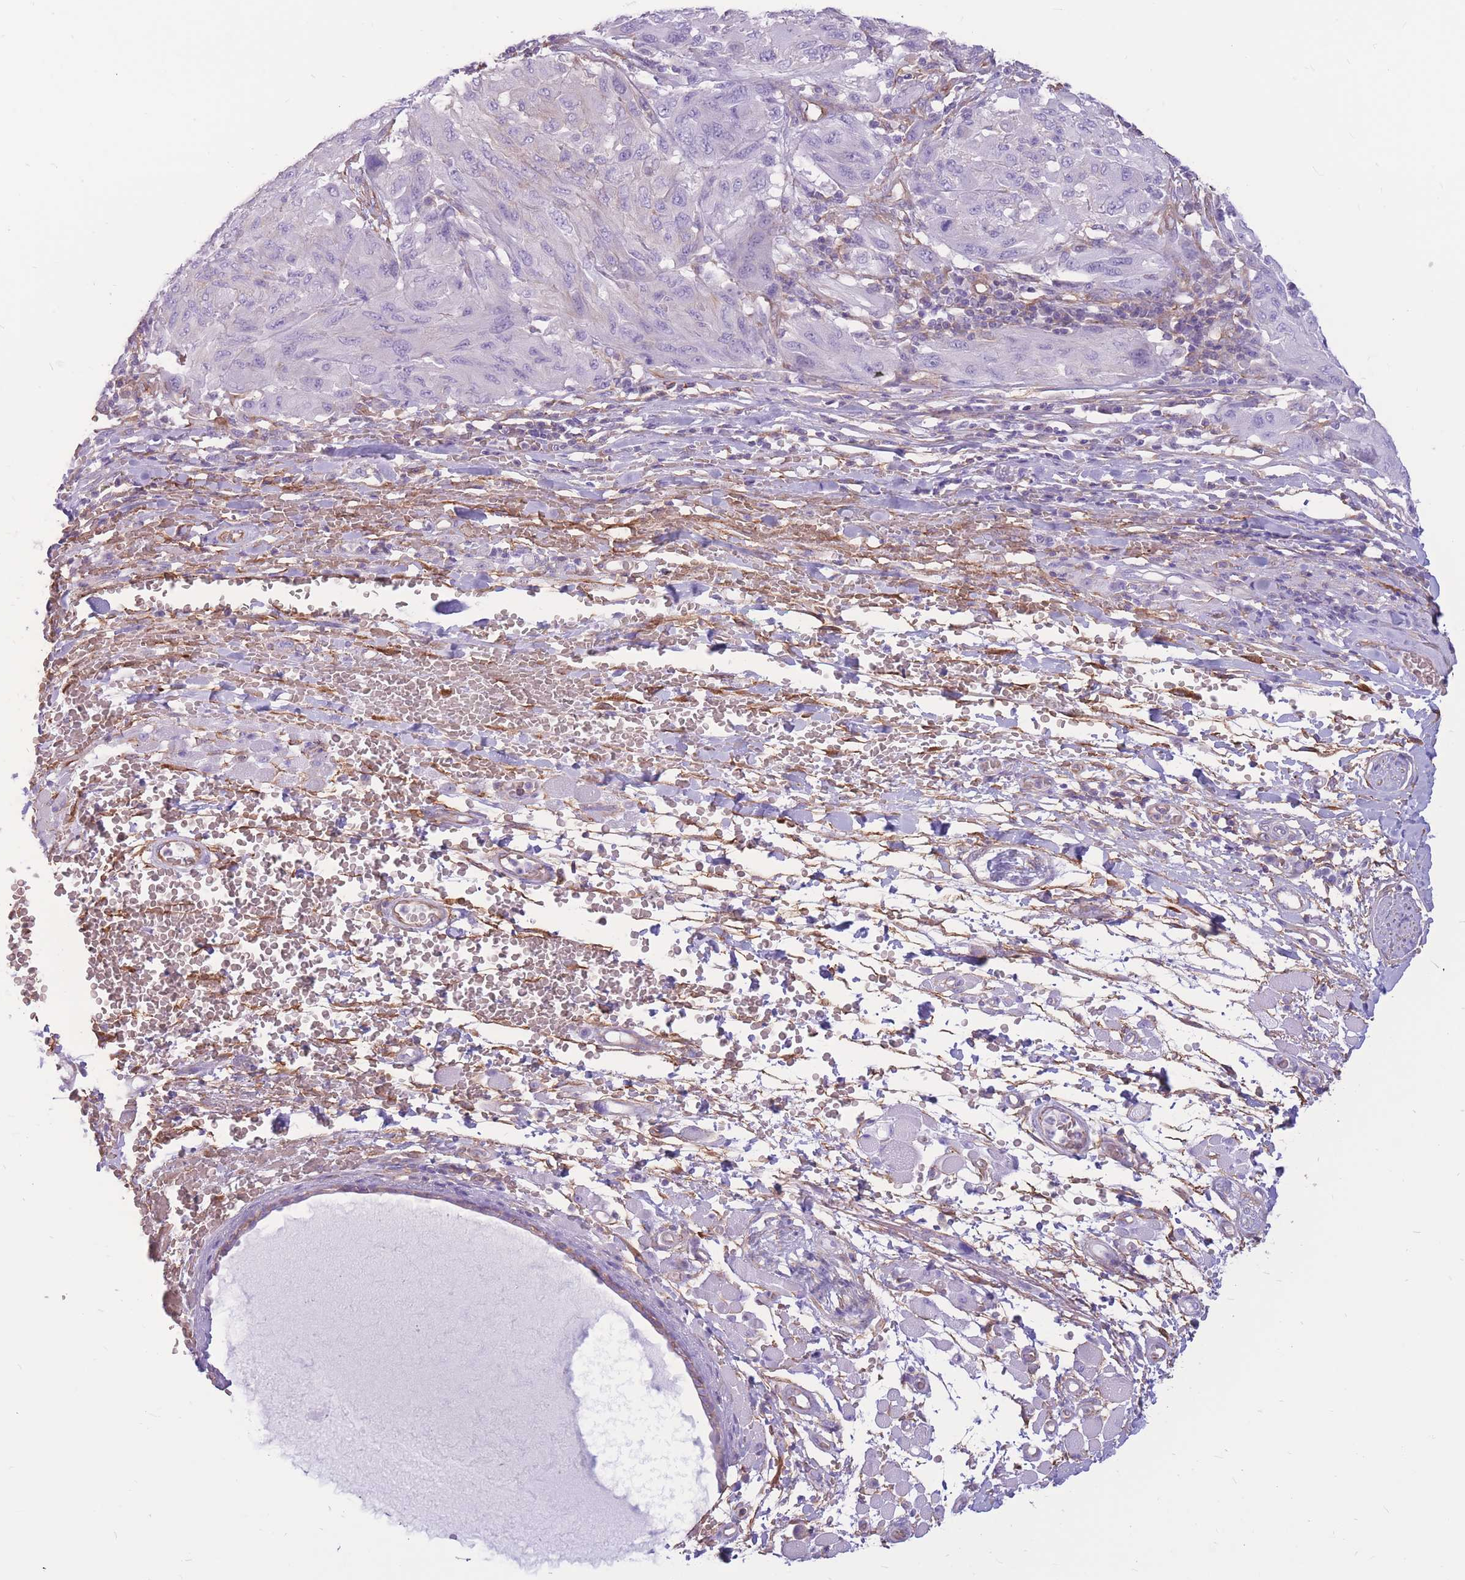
{"staining": {"intensity": "negative", "quantity": "none", "location": "none"}, "tissue": "melanoma", "cell_type": "Tumor cells", "image_type": "cancer", "snomed": [{"axis": "morphology", "description": "Malignant melanoma, NOS"}, {"axis": "topography", "description": "Skin"}], "caption": "High power microscopy micrograph of an immunohistochemistry image of melanoma, revealing no significant positivity in tumor cells.", "gene": "ADD2", "patient": {"sex": "female", "age": 91}}